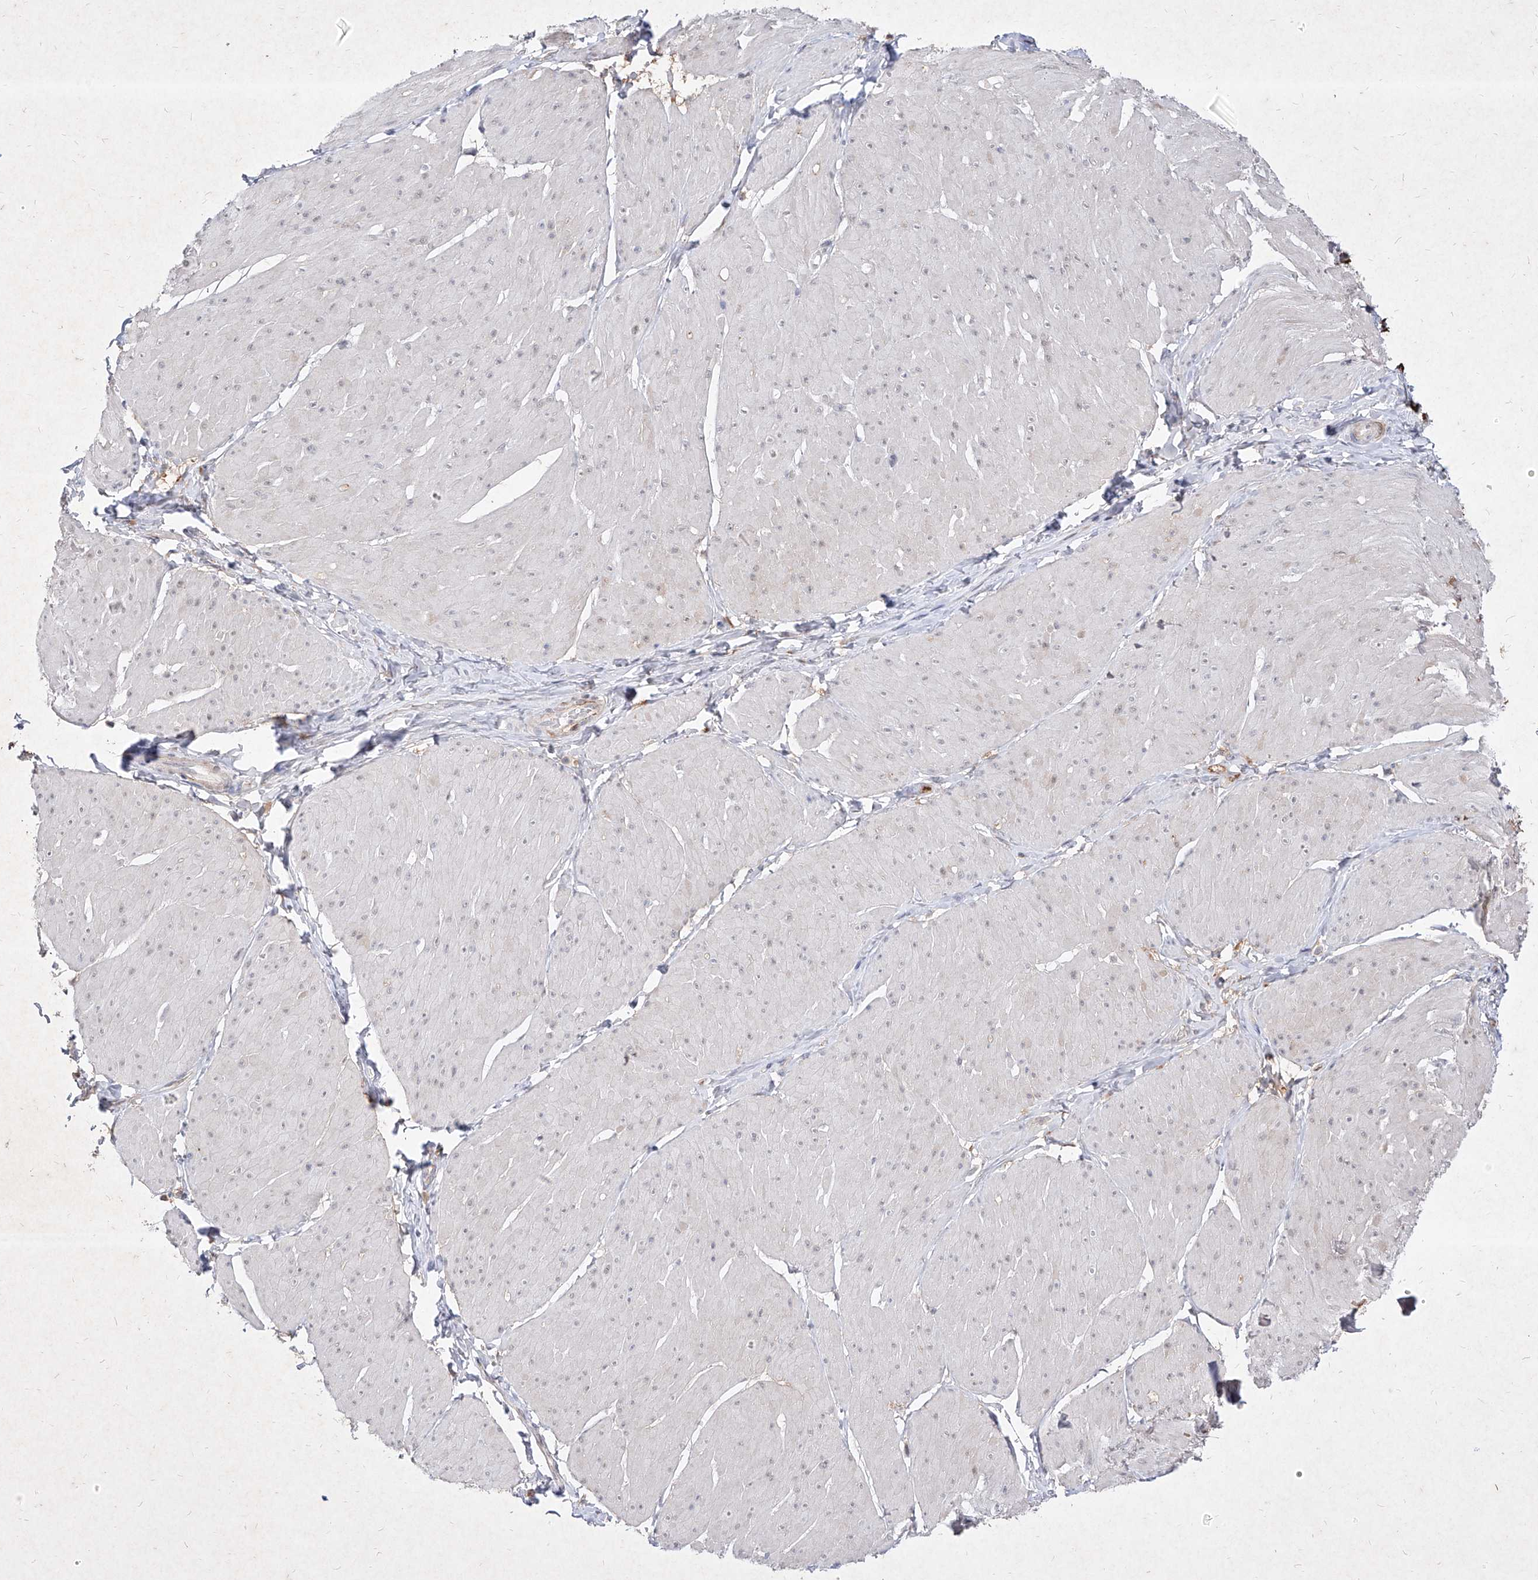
{"staining": {"intensity": "negative", "quantity": "none", "location": "none"}, "tissue": "smooth muscle", "cell_type": "Smooth muscle cells", "image_type": "normal", "snomed": [{"axis": "morphology", "description": "Urothelial carcinoma, High grade"}, {"axis": "topography", "description": "Urinary bladder"}], "caption": "The micrograph exhibits no significant positivity in smooth muscle cells of smooth muscle.", "gene": "C4A", "patient": {"sex": "male", "age": 46}}